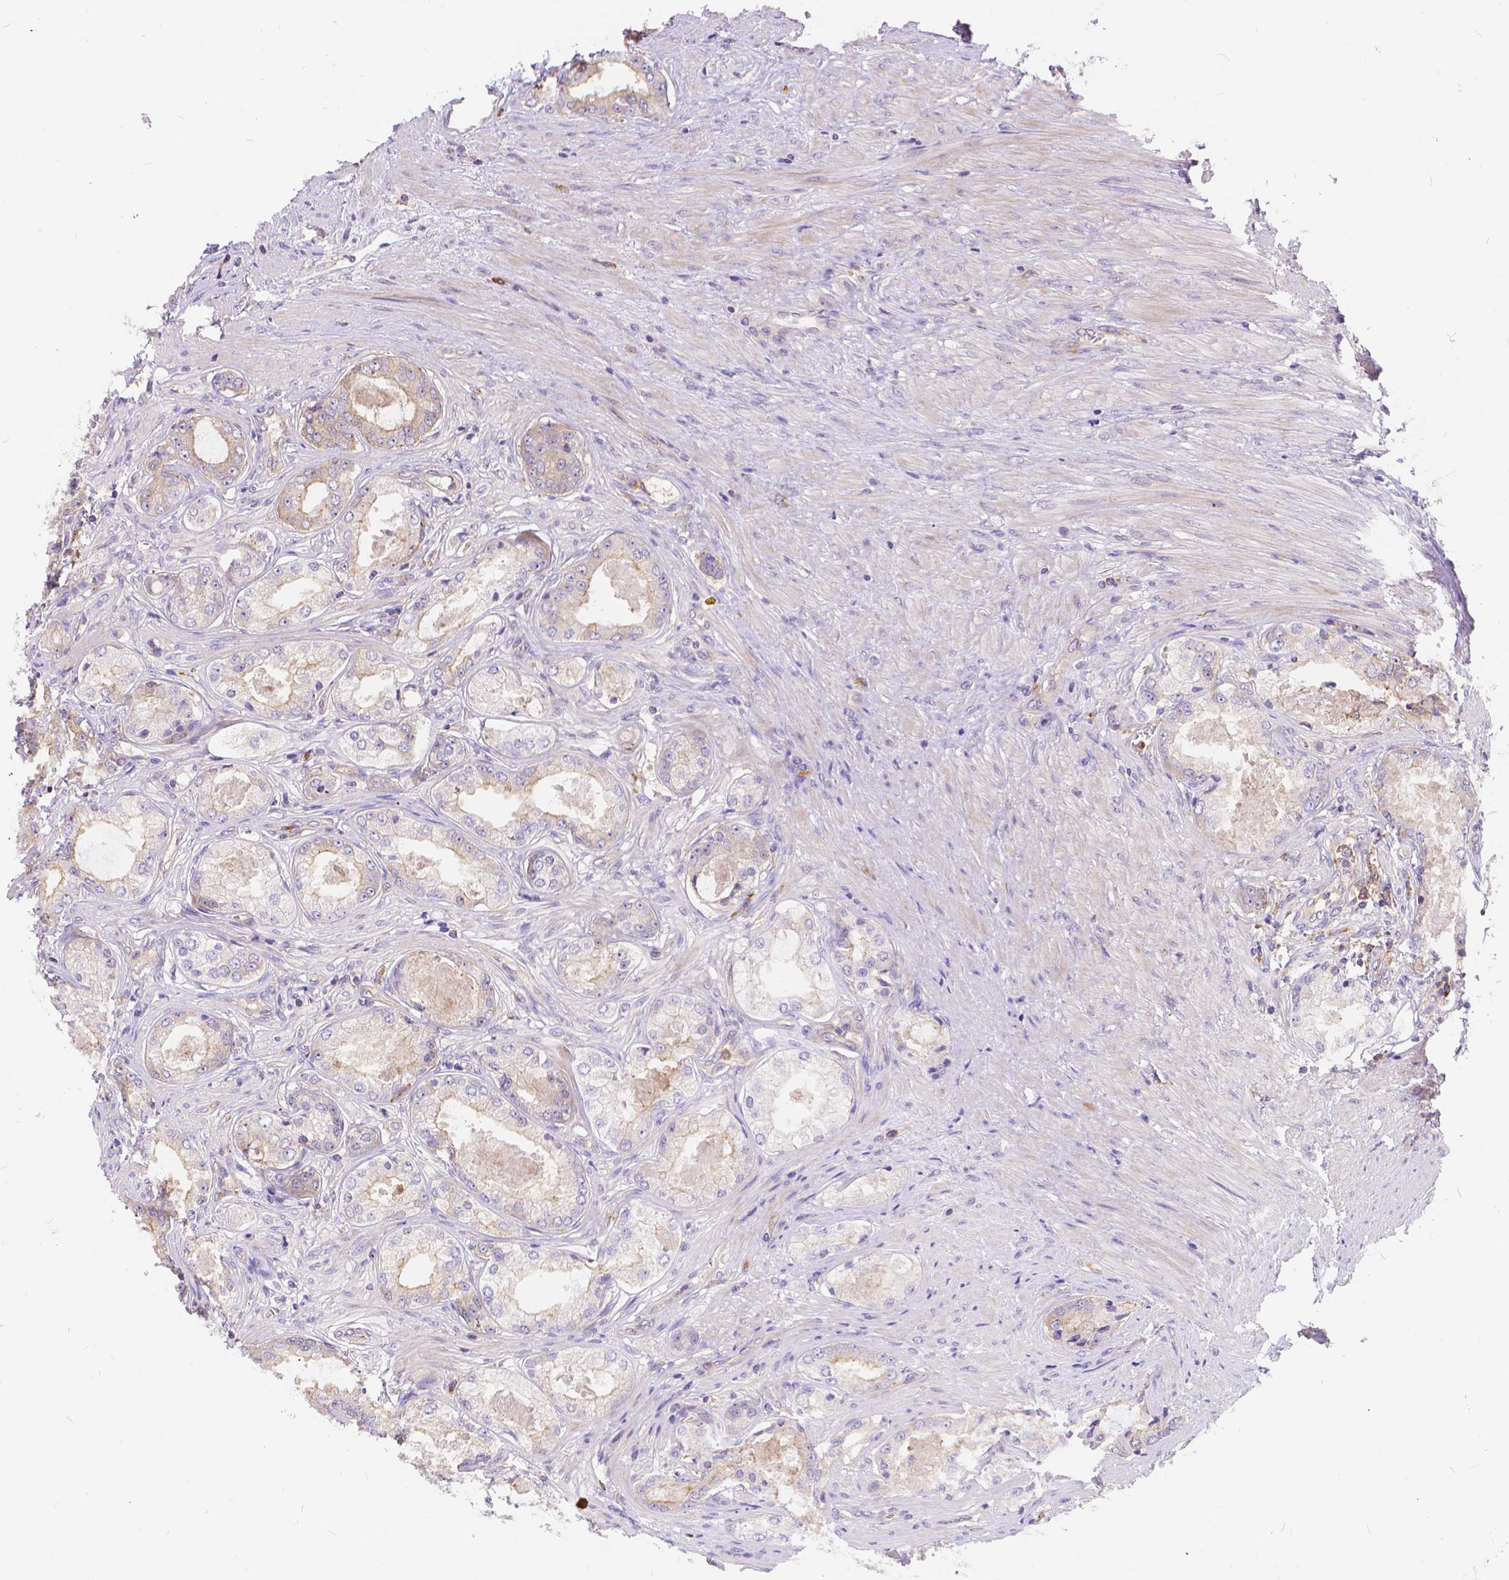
{"staining": {"intensity": "weak", "quantity": "25%-75%", "location": "cytoplasmic/membranous"}, "tissue": "prostate cancer", "cell_type": "Tumor cells", "image_type": "cancer", "snomed": [{"axis": "morphology", "description": "Adenocarcinoma, Low grade"}, {"axis": "topography", "description": "Prostate"}], "caption": "Human prostate cancer (low-grade adenocarcinoma) stained for a protein (brown) shows weak cytoplasmic/membranous positive staining in about 25%-75% of tumor cells.", "gene": "ARAP1", "patient": {"sex": "male", "age": 68}}